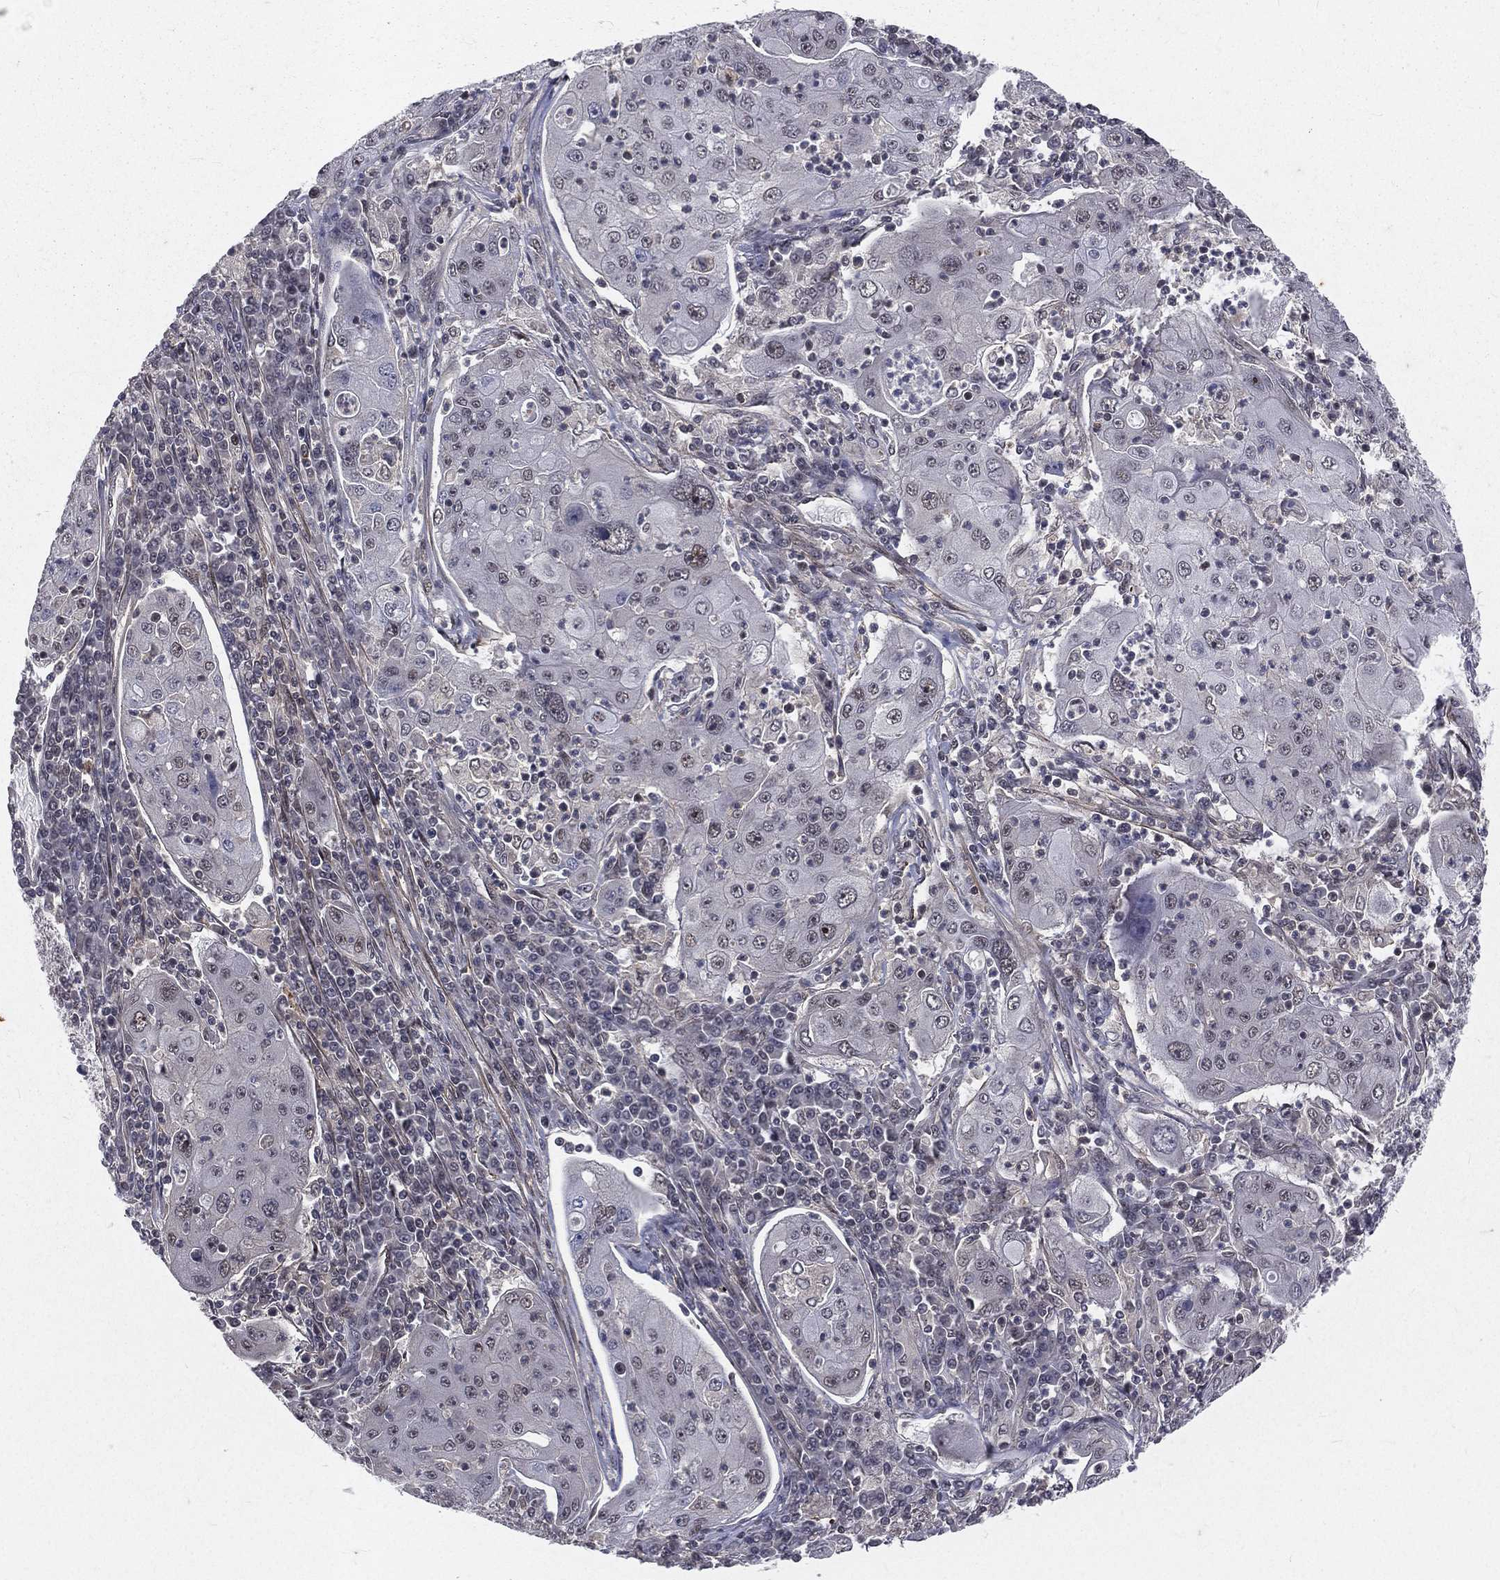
{"staining": {"intensity": "negative", "quantity": "none", "location": "none"}, "tissue": "lung cancer", "cell_type": "Tumor cells", "image_type": "cancer", "snomed": [{"axis": "morphology", "description": "Squamous cell carcinoma, NOS"}, {"axis": "topography", "description": "Lung"}], "caption": "Micrograph shows no significant protein staining in tumor cells of lung cancer (squamous cell carcinoma).", "gene": "MORC2", "patient": {"sex": "female", "age": 59}}